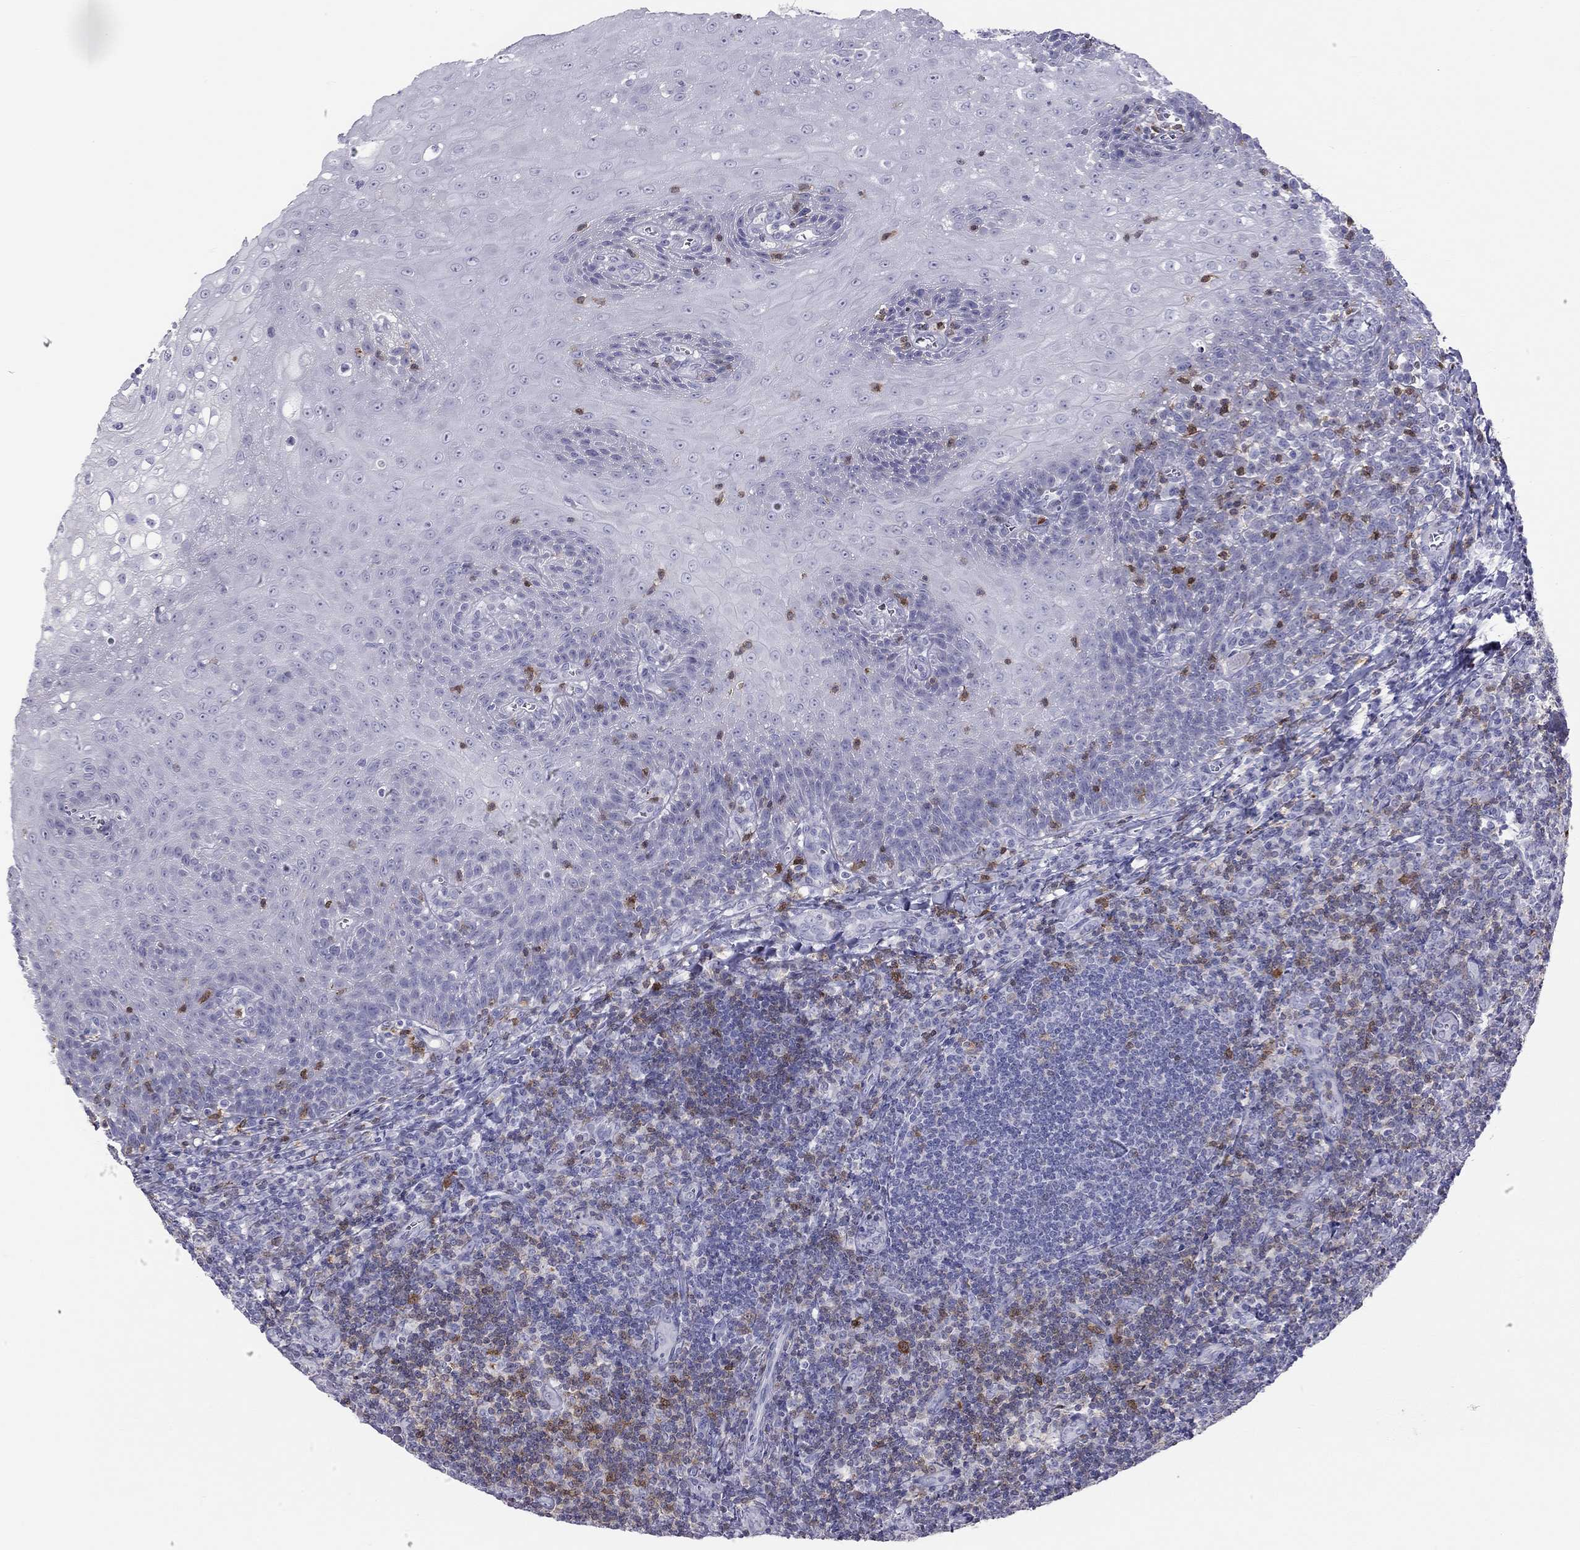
{"staining": {"intensity": "moderate", "quantity": "<25%", "location": "cytoplasmic/membranous,nuclear"}, "tissue": "tonsil", "cell_type": "Germinal center cells", "image_type": "normal", "snomed": [{"axis": "morphology", "description": "Normal tissue, NOS"}, {"axis": "topography", "description": "Tonsil"}], "caption": "The immunohistochemical stain highlights moderate cytoplasmic/membranous,nuclear expression in germinal center cells of normal tonsil. The protein of interest is shown in brown color, while the nuclei are stained blue.", "gene": "SH2D2A", "patient": {"sex": "male", "age": 33}}